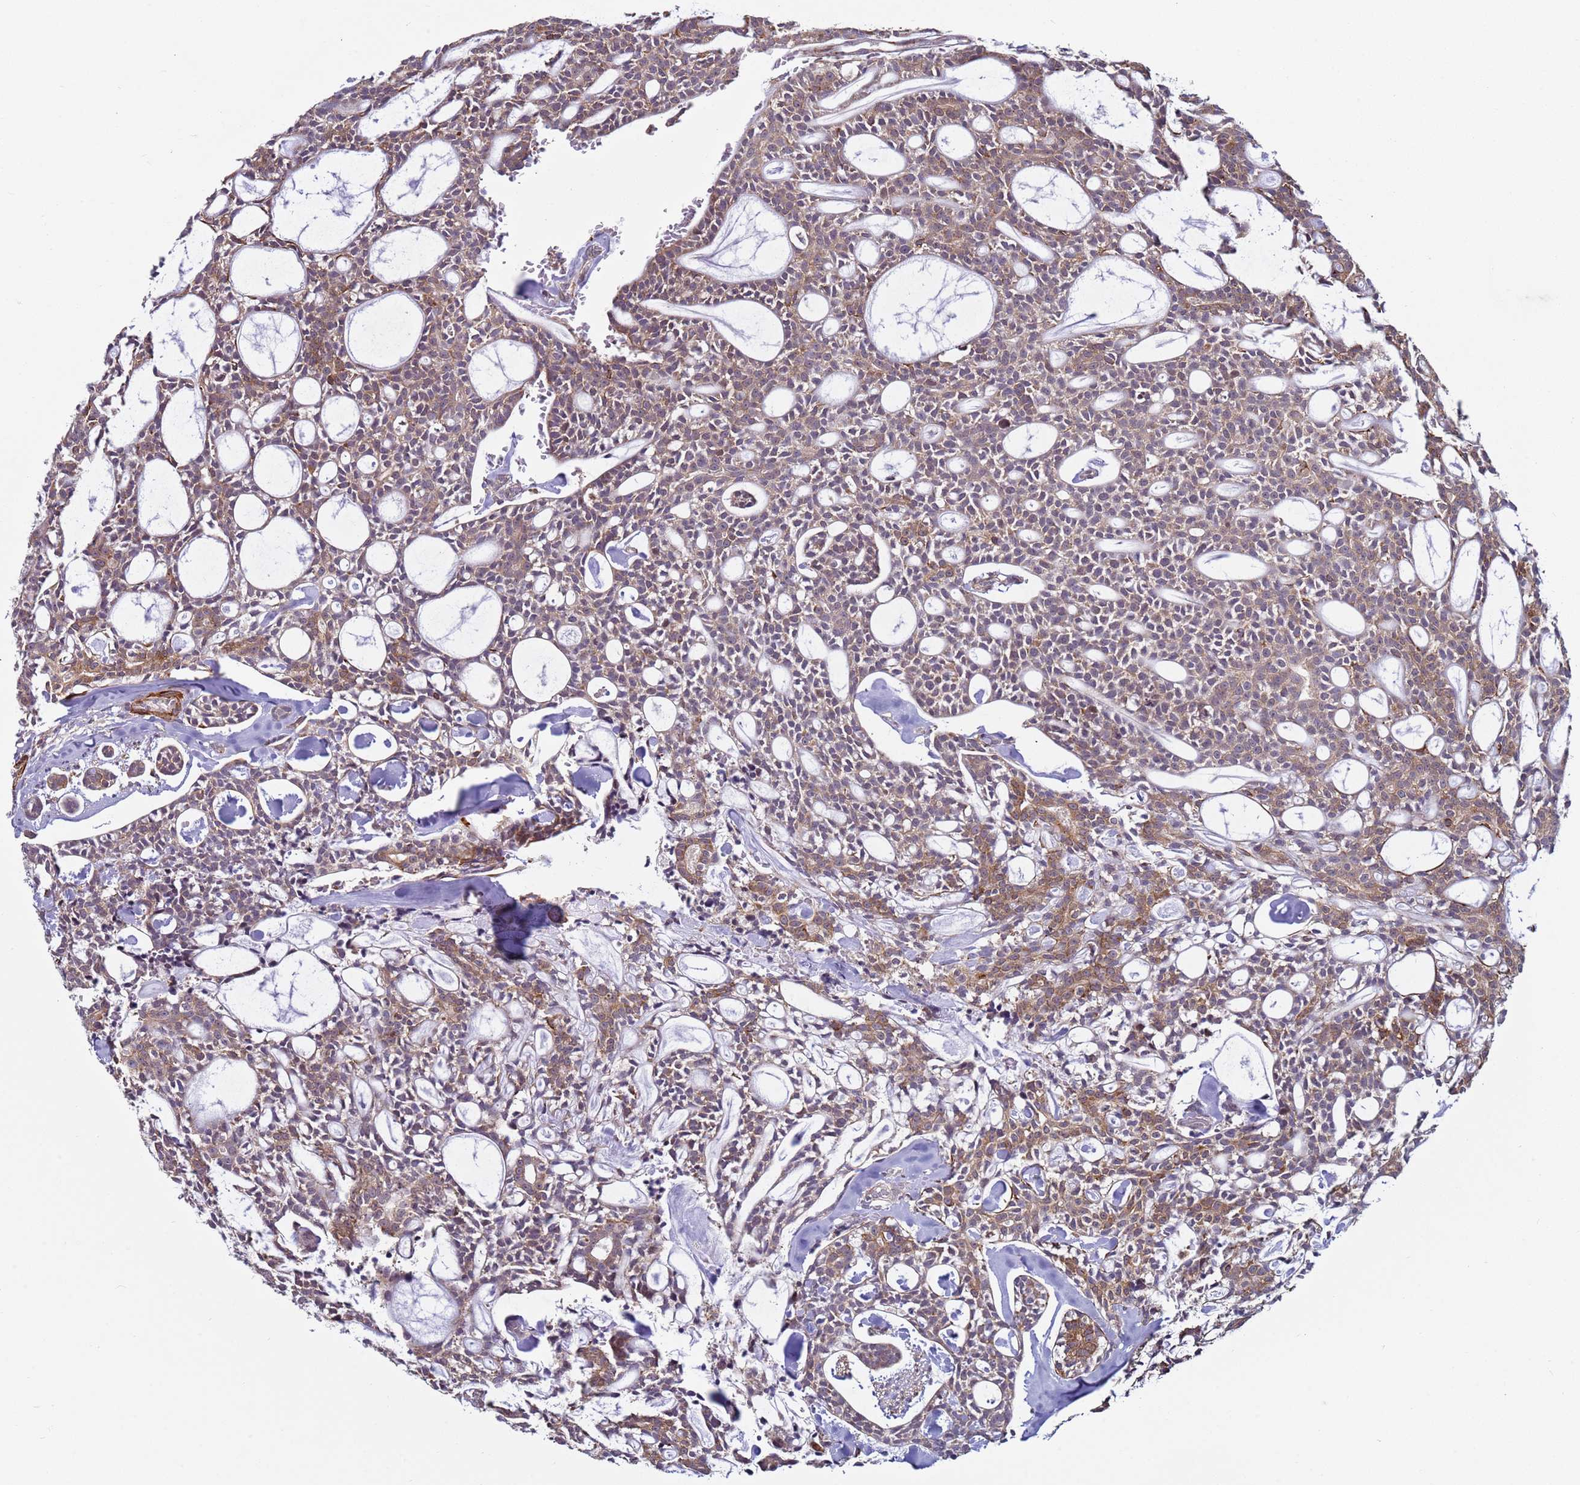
{"staining": {"intensity": "moderate", "quantity": "25%-75%", "location": "cytoplasmic/membranous"}, "tissue": "head and neck cancer", "cell_type": "Tumor cells", "image_type": "cancer", "snomed": [{"axis": "morphology", "description": "Adenocarcinoma, NOS"}, {"axis": "topography", "description": "Salivary gland"}, {"axis": "topography", "description": "Head-Neck"}], "caption": "Immunohistochemistry (IHC) (DAB) staining of head and neck adenocarcinoma reveals moderate cytoplasmic/membranous protein staining in about 25%-75% of tumor cells.", "gene": "SNAPC4", "patient": {"sex": "male", "age": 55}}